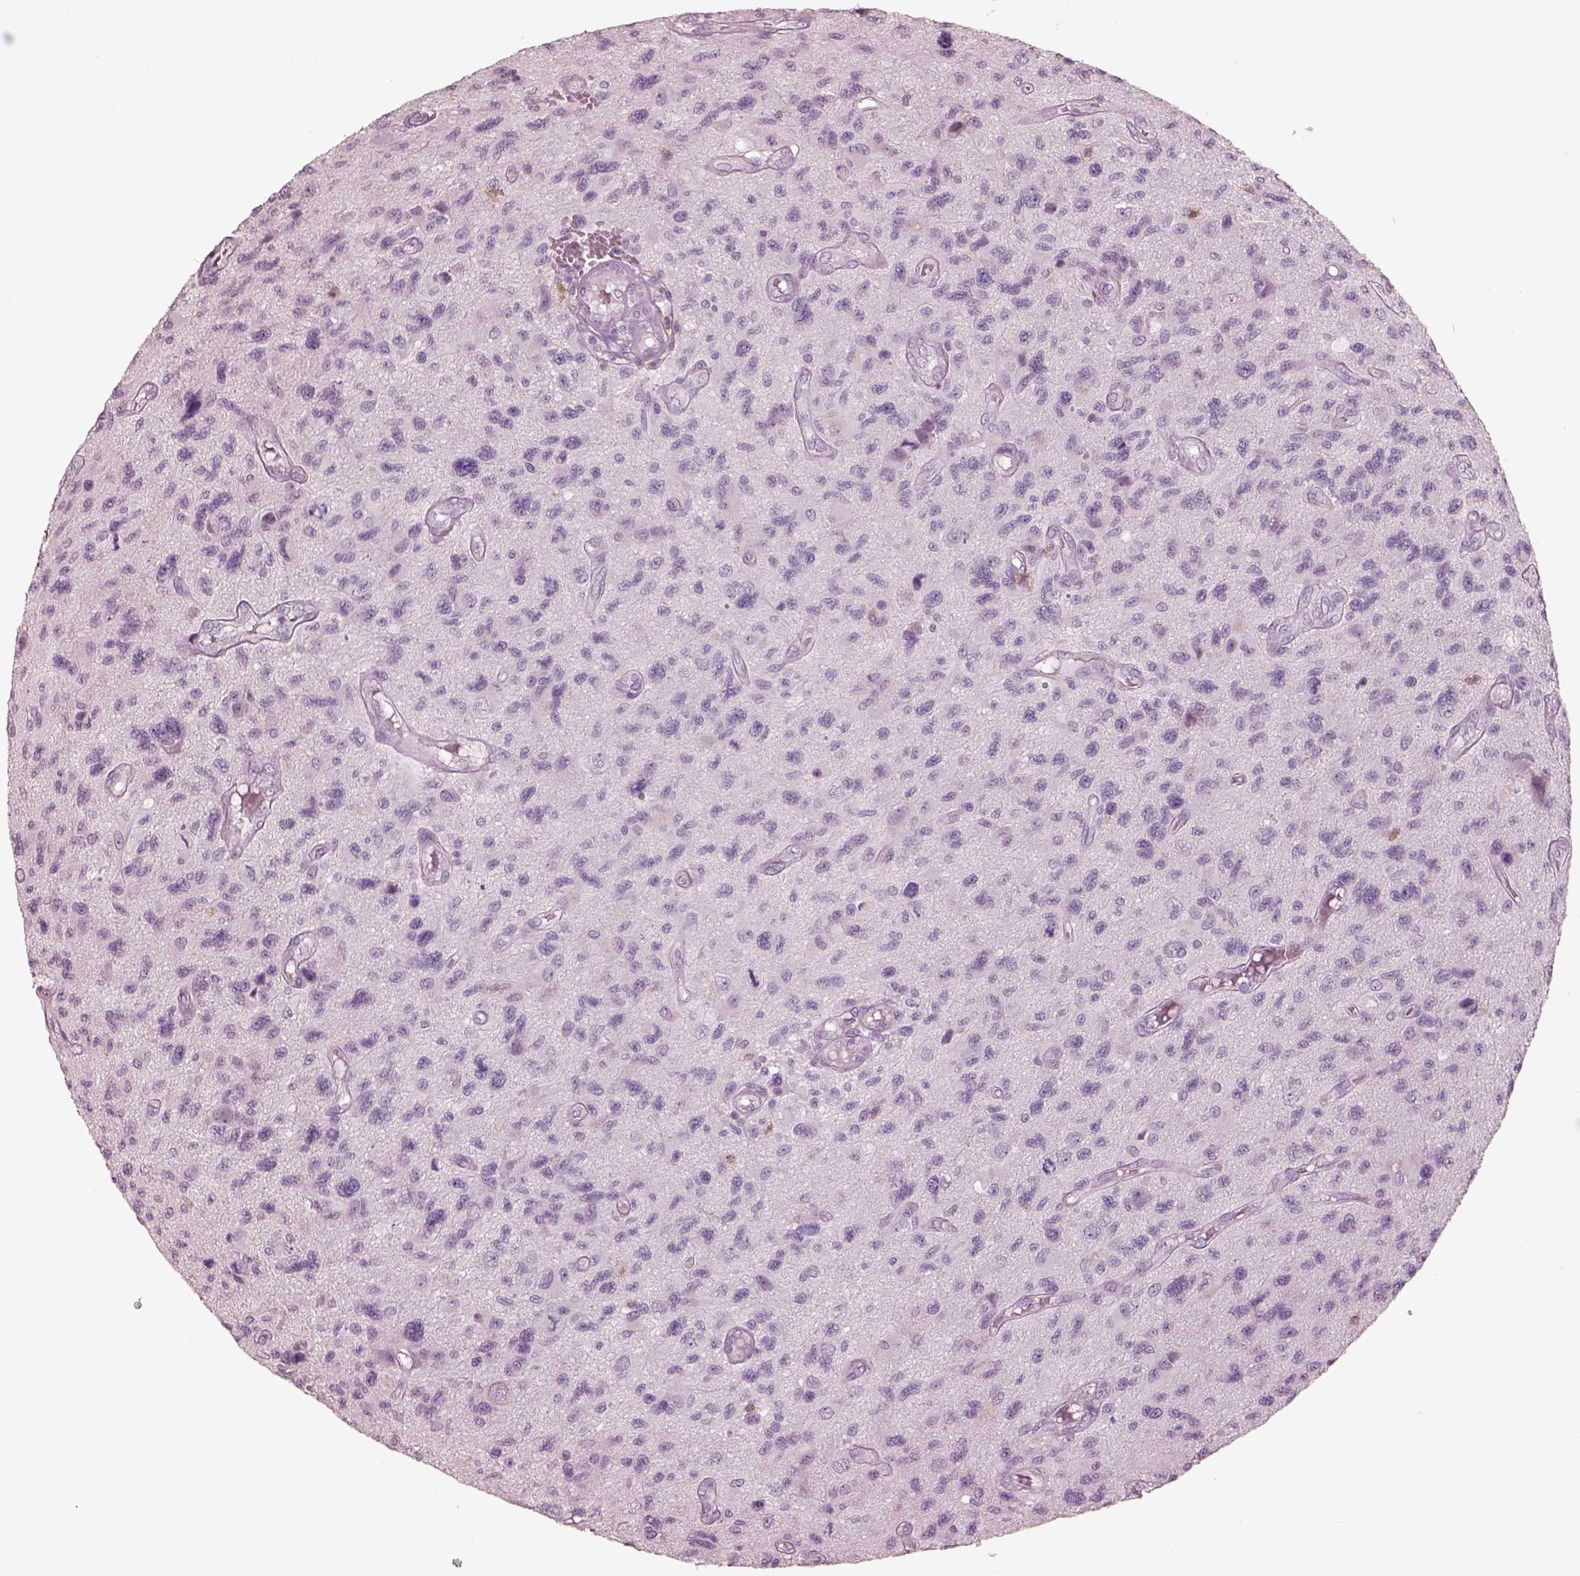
{"staining": {"intensity": "negative", "quantity": "none", "location": "none"}, "tissue": "glioma", "cell_type": "Tumor cells", "image_type": "cancer", "snomed": [{"axis": "morphology", "description": "Glioma, malignant, NOS"}, {"axis": "morphology", "description": "Glioma, malignant, High grade"}, {"axis": "topography", "description": "Brain"}], "caption": "The image demonstrates no staining of tumor cells in glioma.", "gene": "PDCD1", "patient": {"sex": "female", "age": 71}}